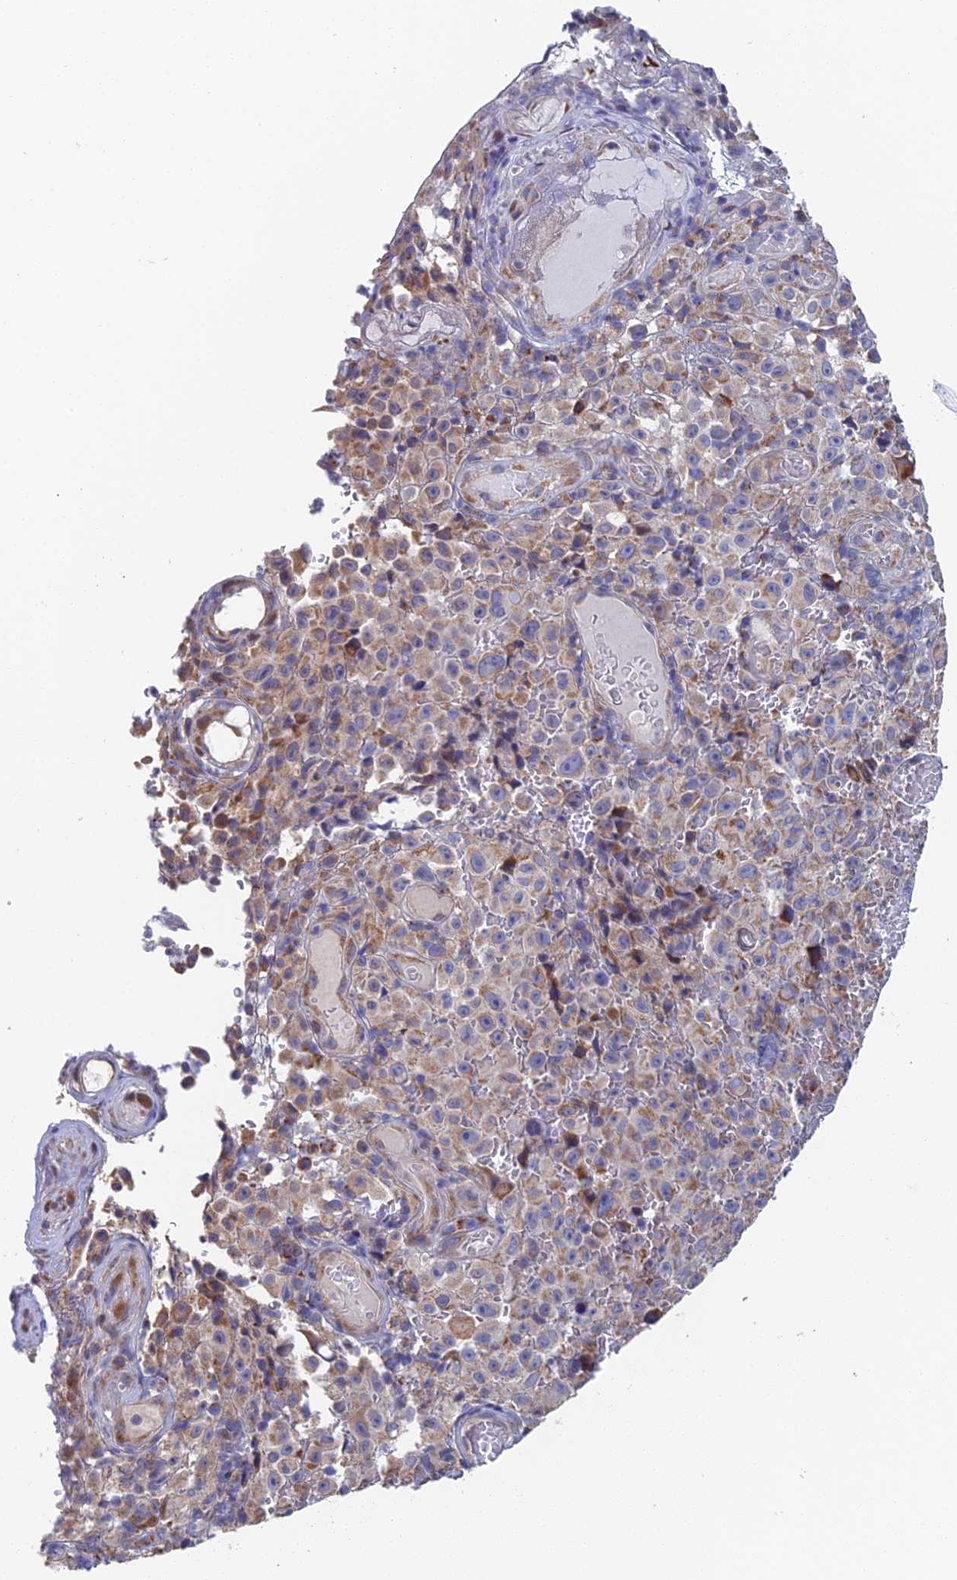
{"staining": {"intensity": "moderate", "quantity": "<25%", "location": "cytoplasmic/membranous"}, "tissue": "melanoma", "cell_type": "Tumor cells", "image_type": "cancer", "snomed": [{"axis": "morphology", "description": "Malignant melanoma, NOS"}, {"axis": "topography", "description": "Skin"}], "caption": "This is an image of IHC staining of malignant melanoma, which shows moderate positivity in the cytoplasmic/membranous of tumor cells.", "gene": "ECSIT", "patient": {"sex": "female", "age": 82}}